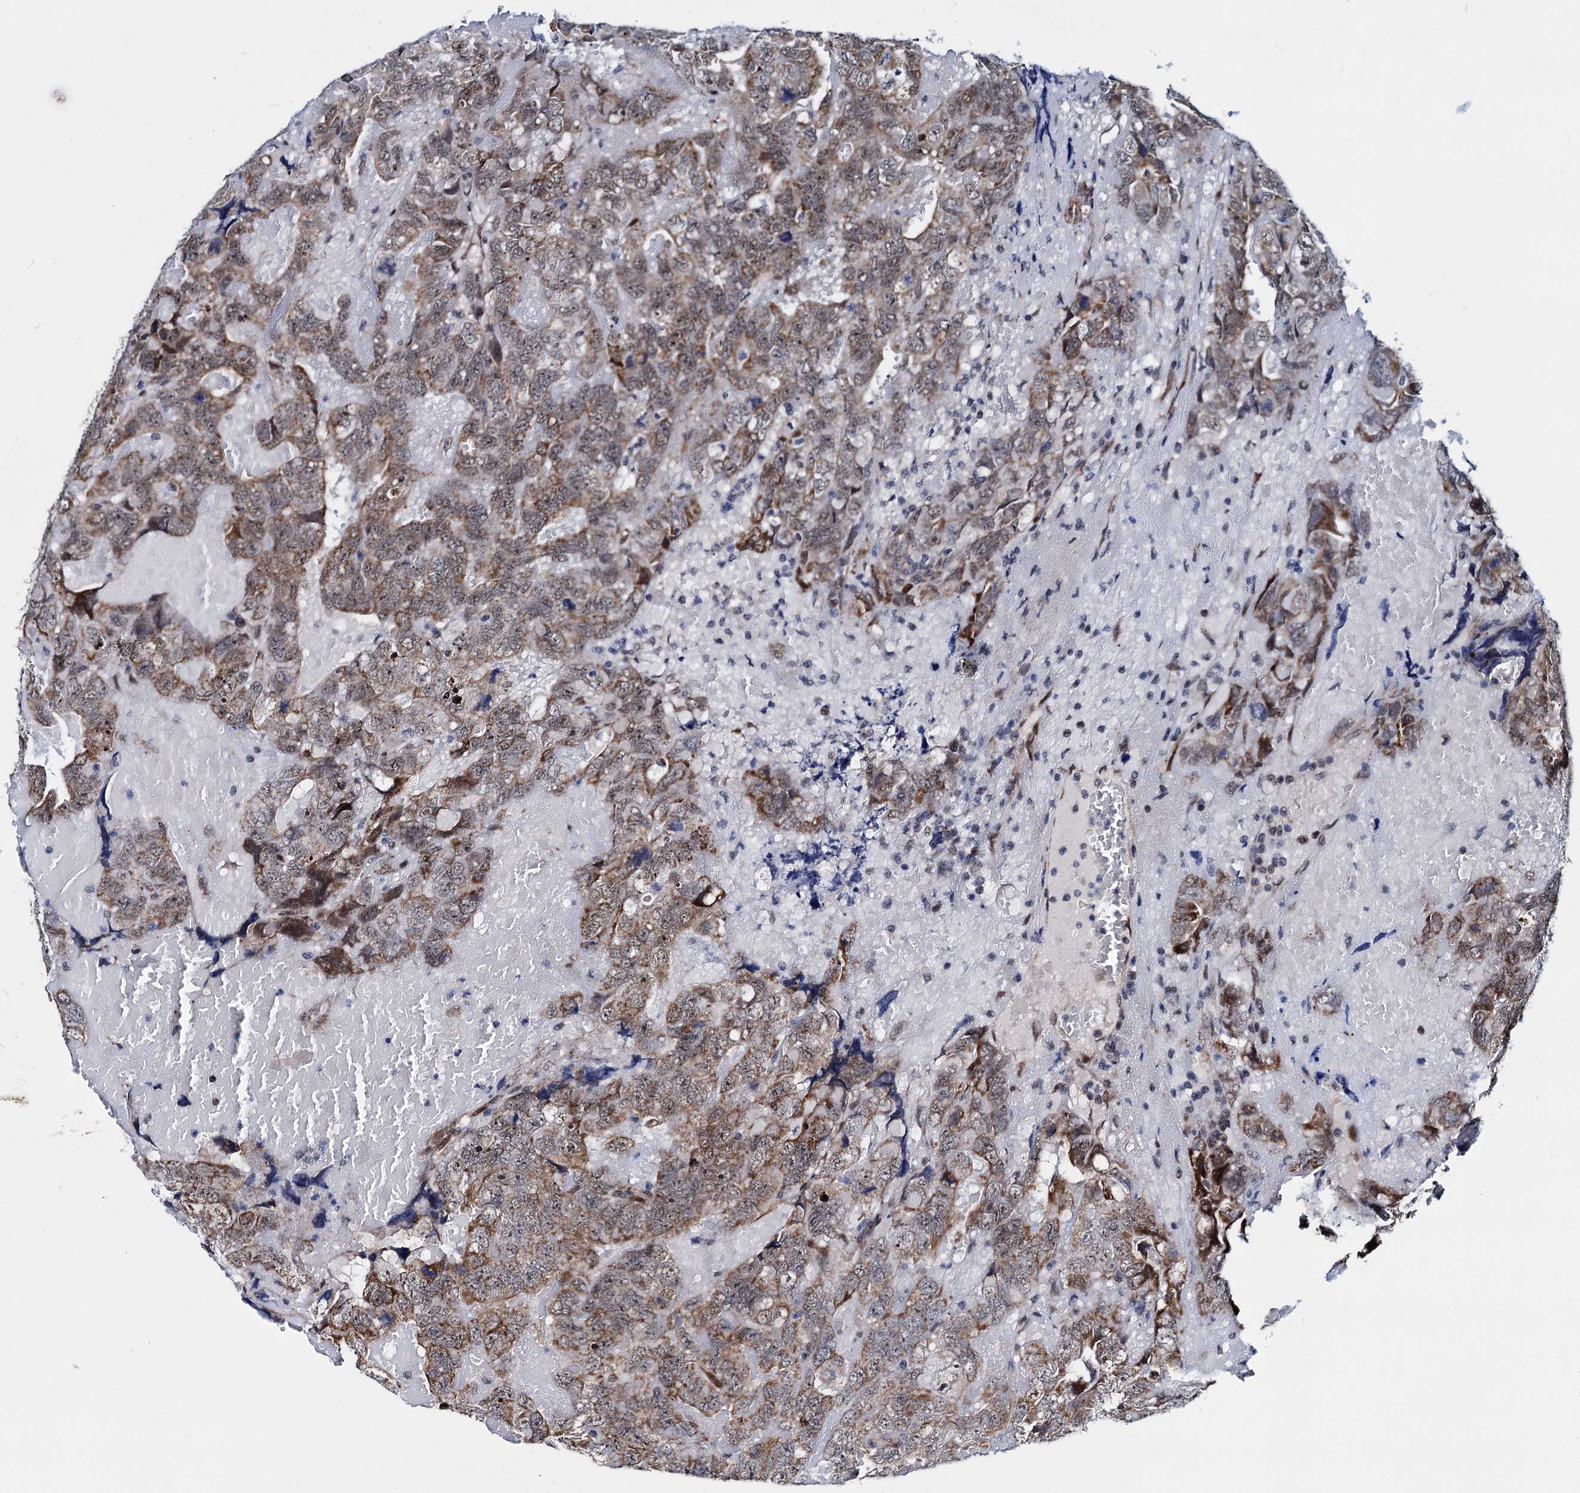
{"staining": {"intensity": "moderate", "quantity": ">75%", "location": "cytoplasmic/membranous"}, "tissue": "testis cancer", "cell_type": "Tumor cells", "image_type": "cancer", "snomed": [{"axis": "morphology", "description": "Carcinoma, Embryonal, NOS"}, {"axis": "topography", "description": "Testis"}], "caption": "A high-resolution micrograph shows immunohistochemistry (IHC) staining of embryonal carcinoma (testis), which displays moderate cytoplasmic/membranous expression in approximately >75% of tumor cells.", "gene": "COA4", "patient": {"sex": "male", "age": 45}}